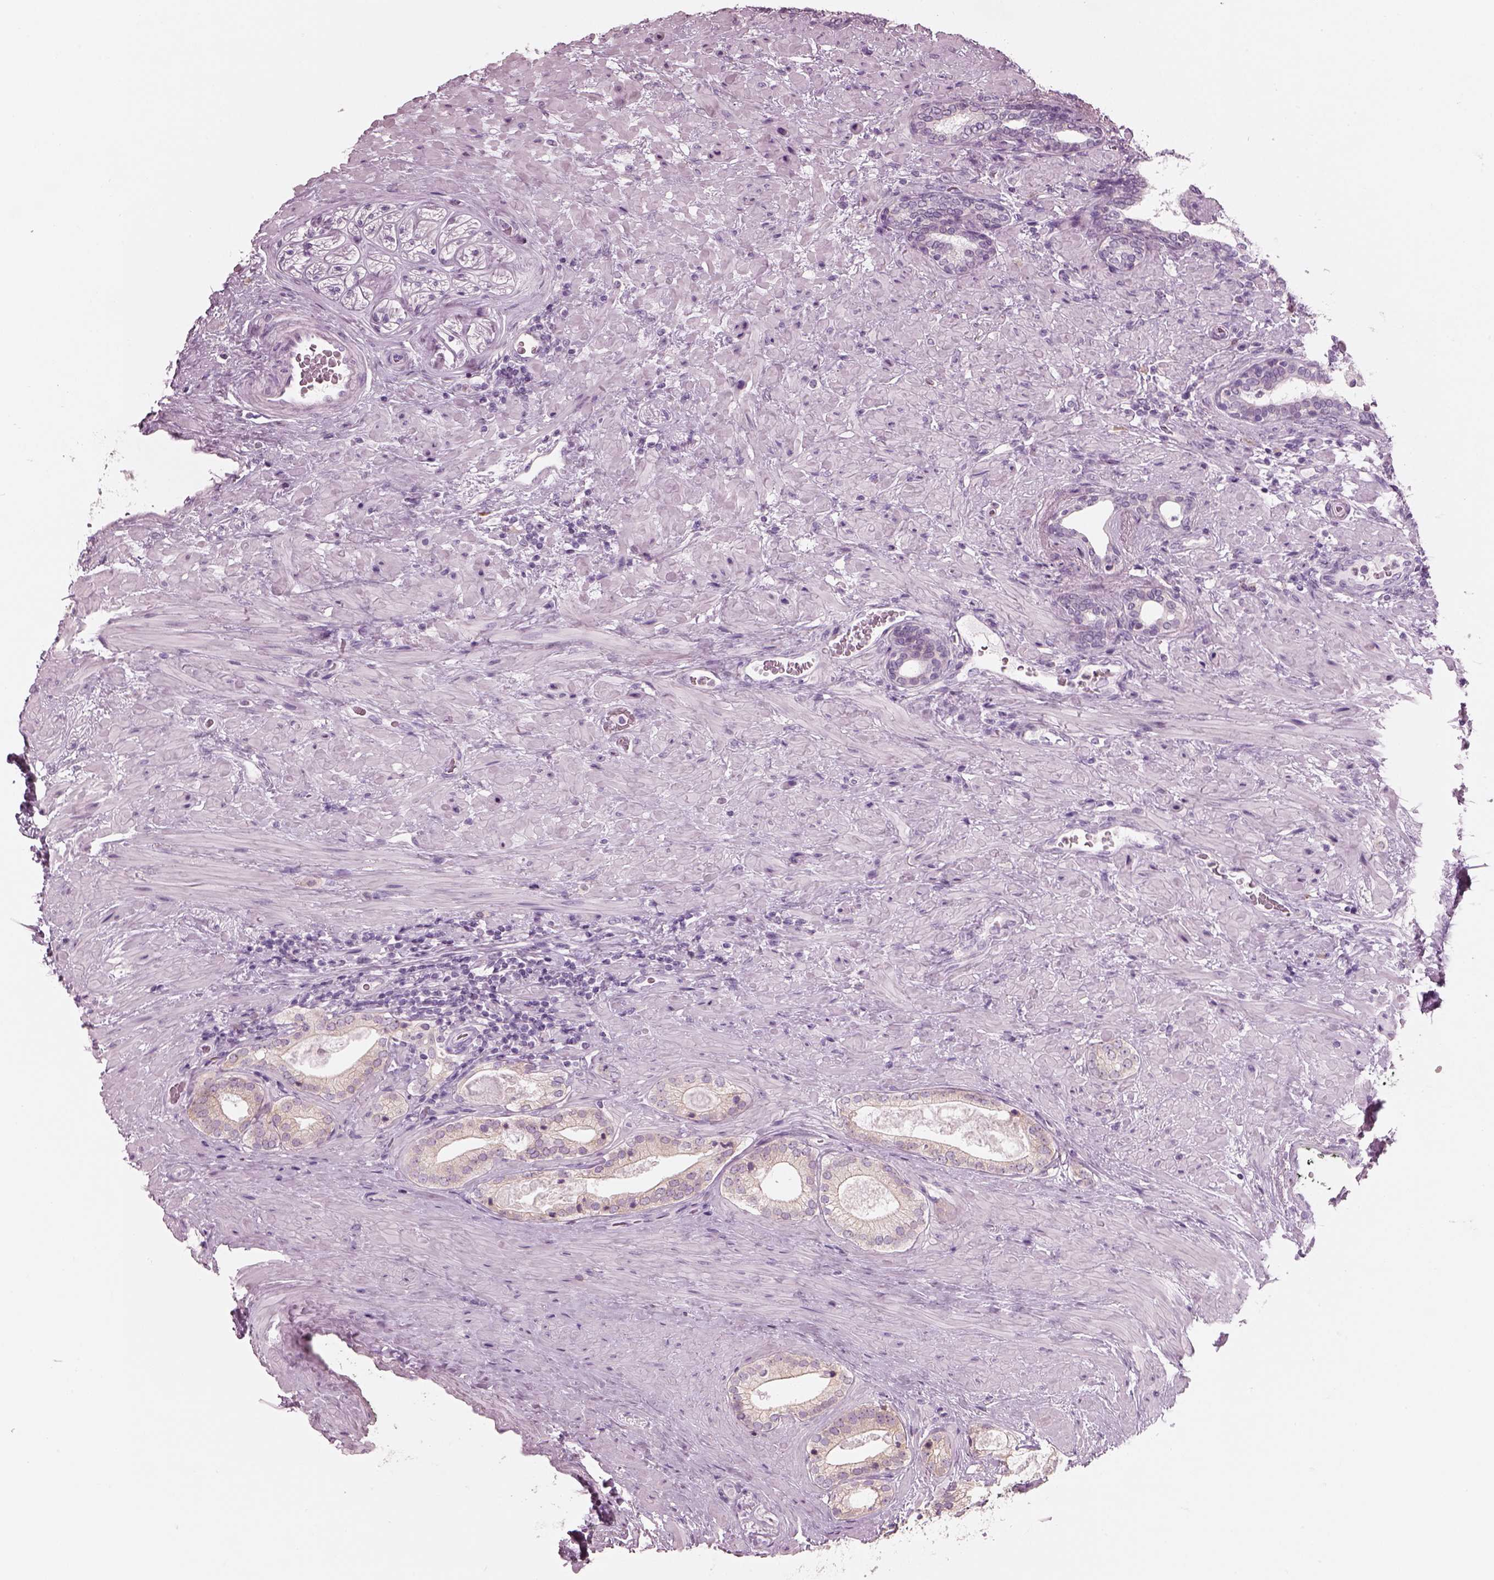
{"staining": {"intensity": "negative", "quantity": "none", "location": "none"}, "tissue": "prostate cancer", "cell_type": "Tumor cells", "image_type": "cancer", "snomed": [{"axis": "morphology", "description": "Adenocarcinoma, Low grade"}, {"axis": "topography", "description": "Prostate and seminal vesicle, NOS"}], "caption": "Immunohistochemistry (IHC) of human prostate low-grade adenocarcinoma reveals no expression in tumor cells.", "gene": "SLC27A2", "patient": {"sex": "male", "age": 61}}